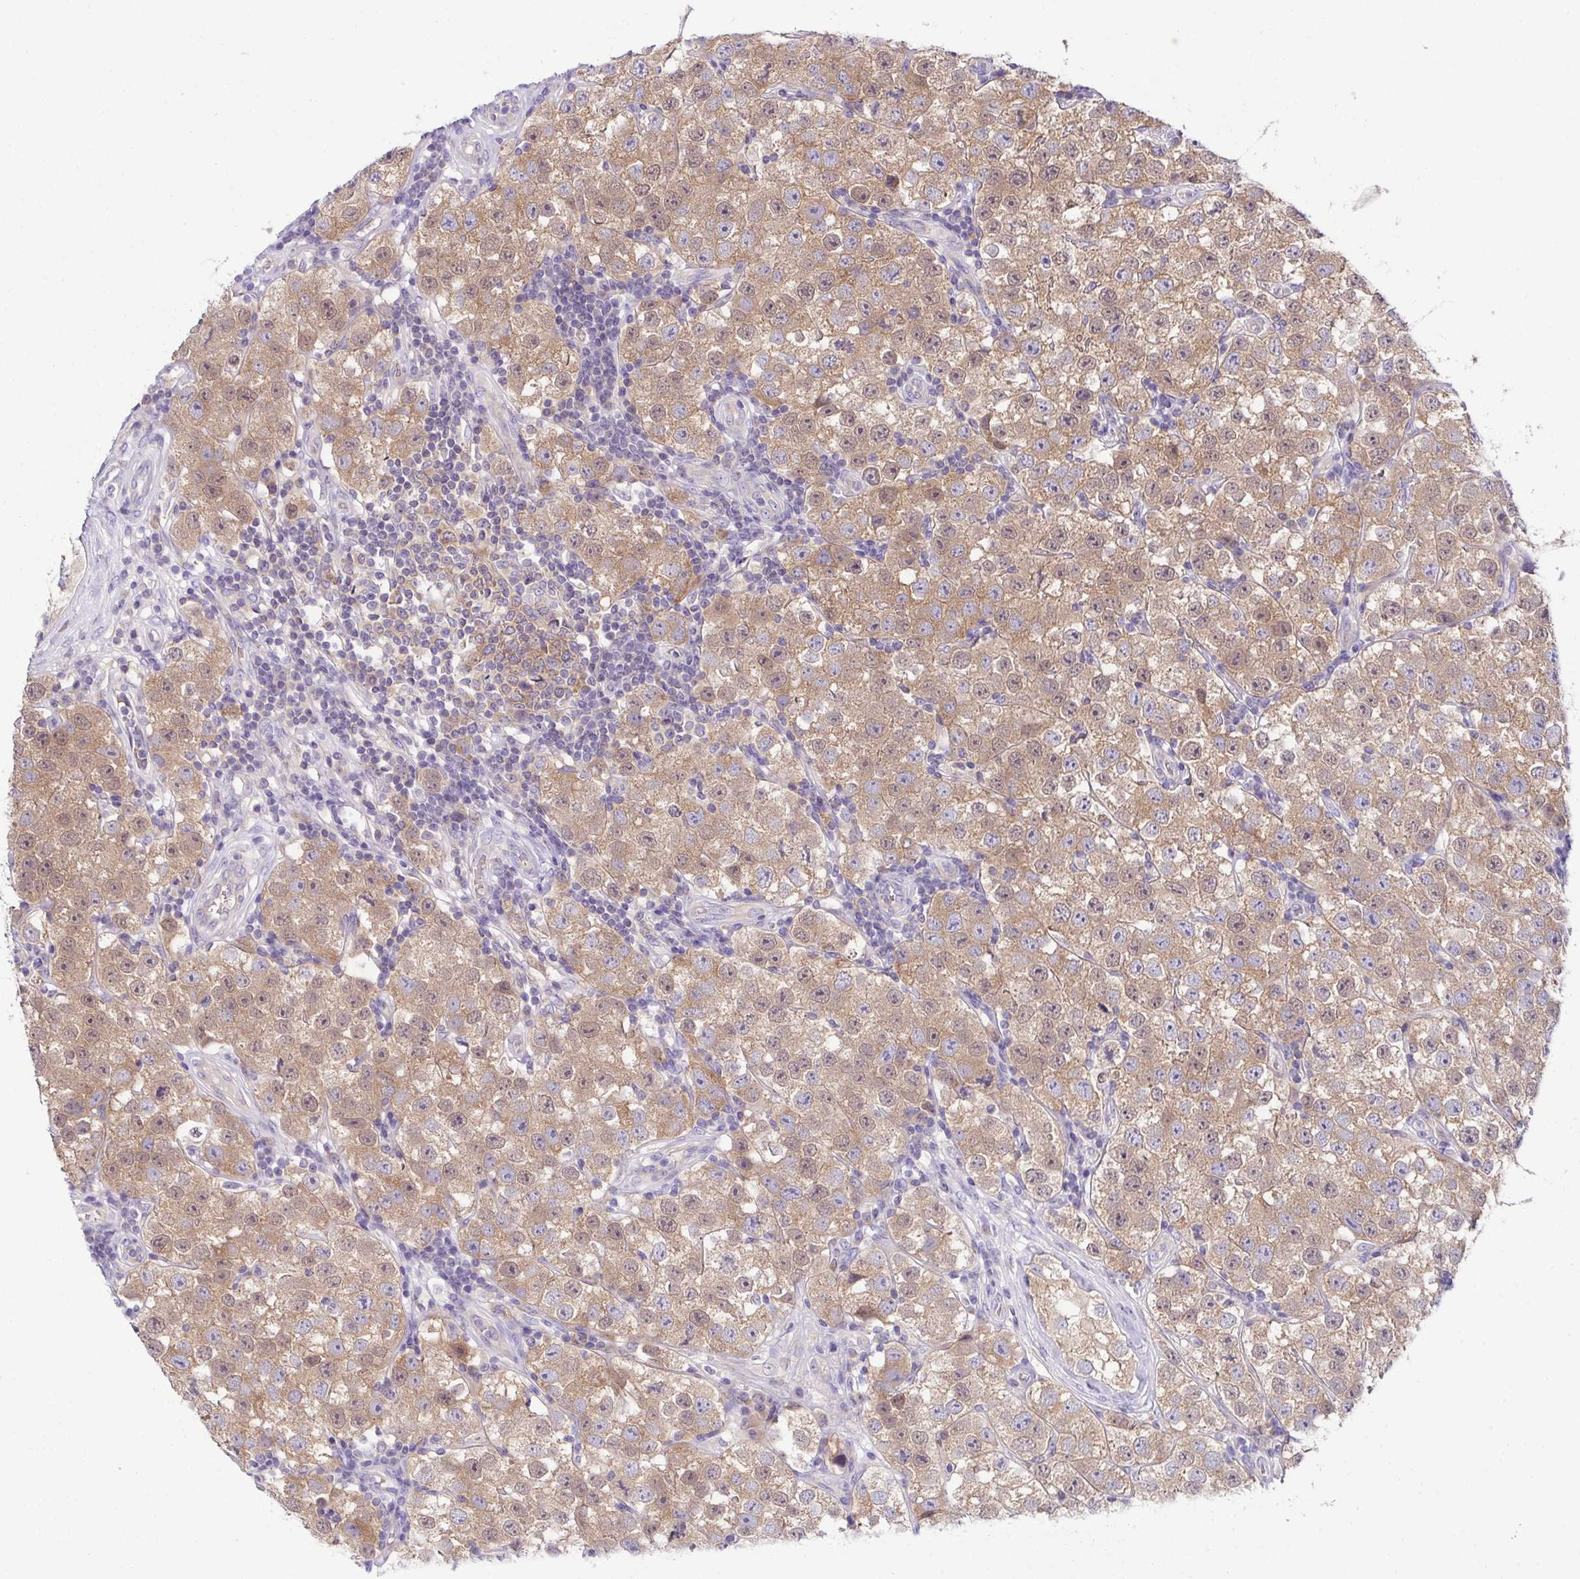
{"staining": {"intensity": "moderate", "quantity": ">75%", "location": "cytoplasmic/membranous"}, "tissue": "testis cancer", "cell_type": "Tumor cells", "image_type": "cancer", "snomed": [{"axis": "morphology", "description": "Seminoma, NOS"}, {"axis": "topography", "description": "Testis"}], "caption": "Testis cancer (seminoma) tissue demonstrates moderate cytoplasmic/membranous expression in approximately >75% of tumor cells (DAB (3,3'-diaminobenzidine) IHC with brightfield microscopy, high magnification).", "gene": "CFAP97D1", "patient": {"sex": "male", "age": 34}}